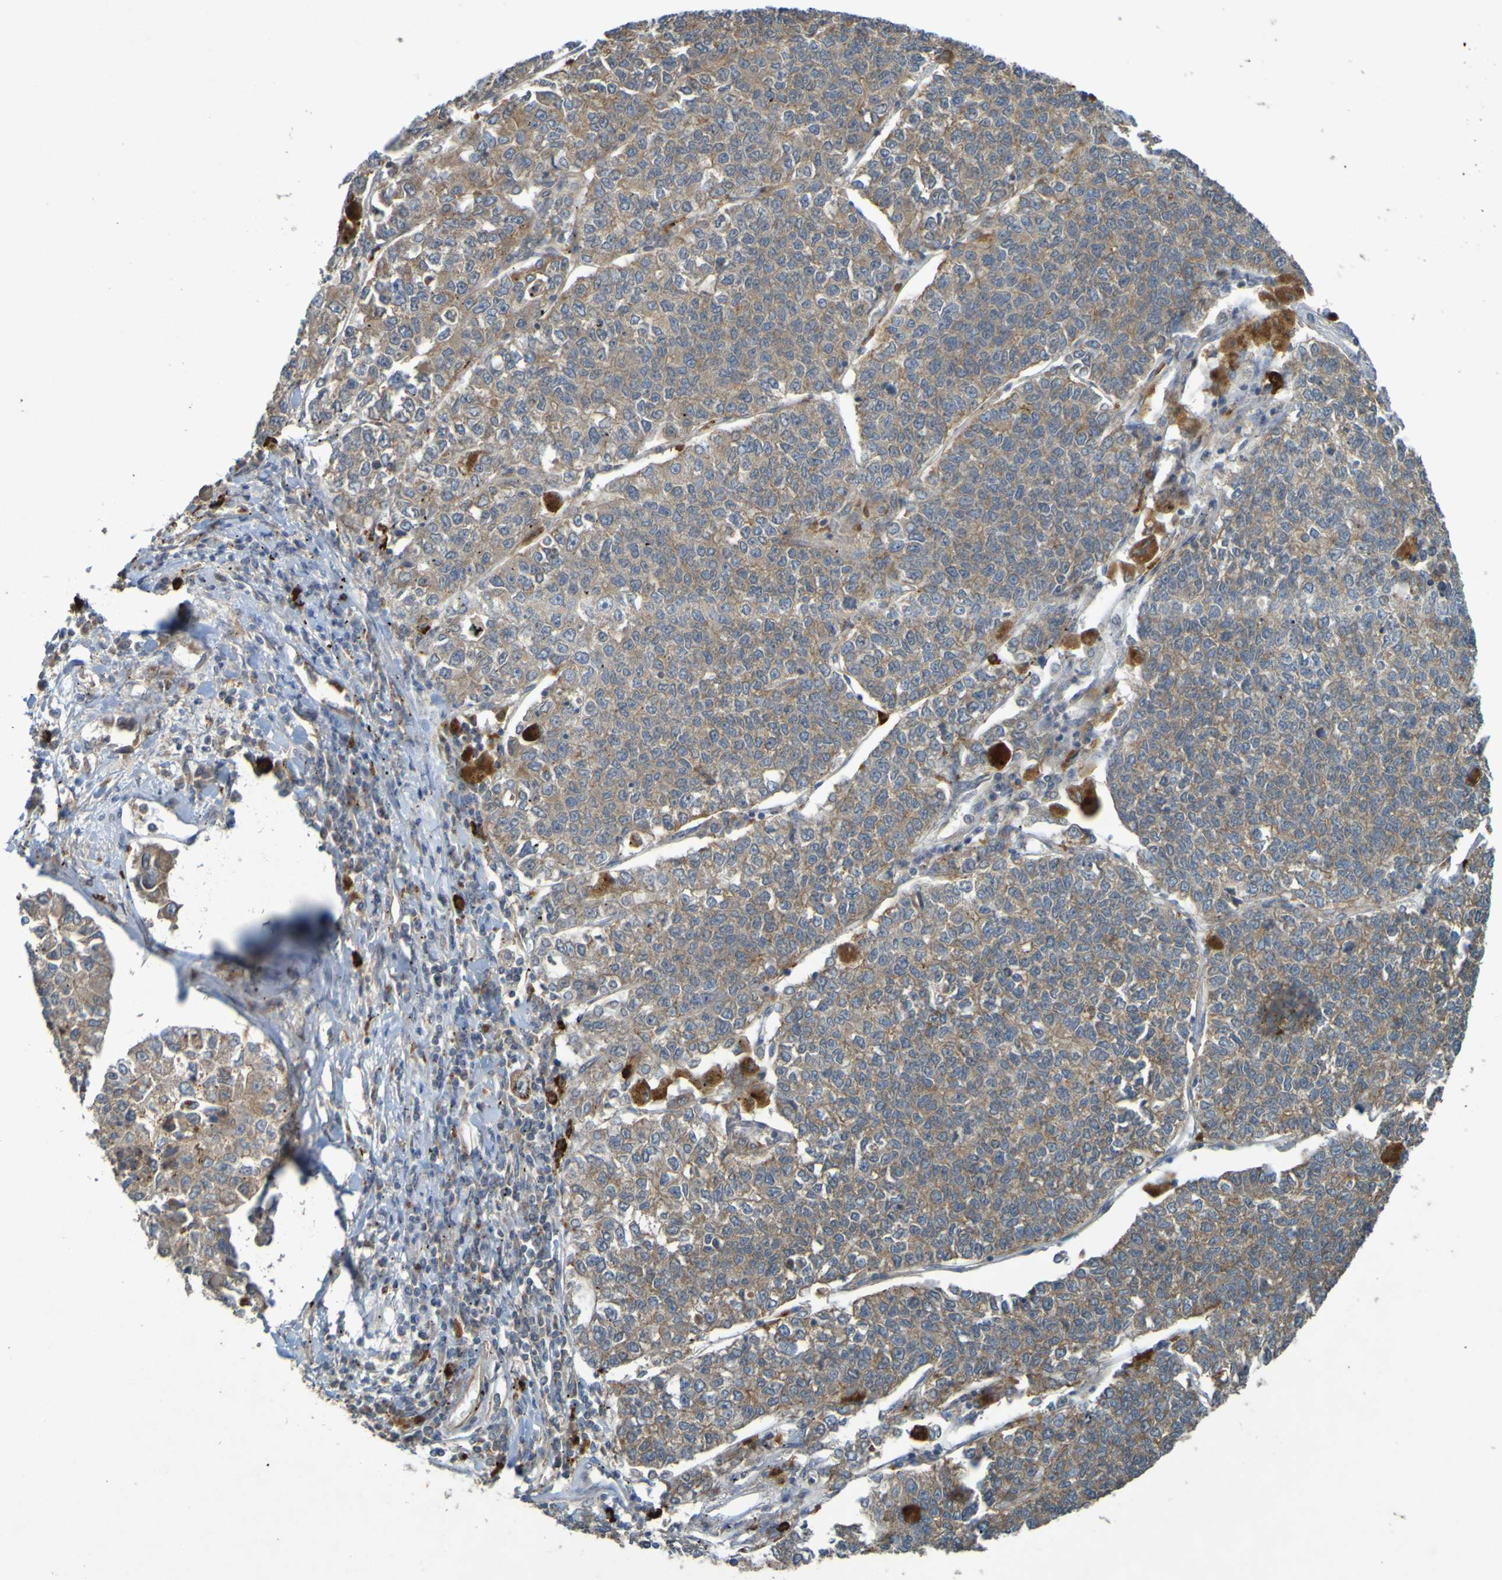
{"staining": {"intensity": "moderate", "quantity": ">75%", "location": "cytoplasmic/membranous"}, "tissue": "lung cancer", "cell_type": "Tumor cells", "image_type": "cancer", "snomed": [{"axis": "morphology", "description": "Adenocarcinoma, NOS"}, {"axis": "topography", "description": "Lung"}], "caption": "DAB immunohistochemical staining of human lung cancer shows moderate cytoplasmic/membranous protein staining in approximately >75% of tumor cells. Nuclei are stained in blue.", "gene": "B3GAT2", "patient": {"sex": "male", "age": 49}}